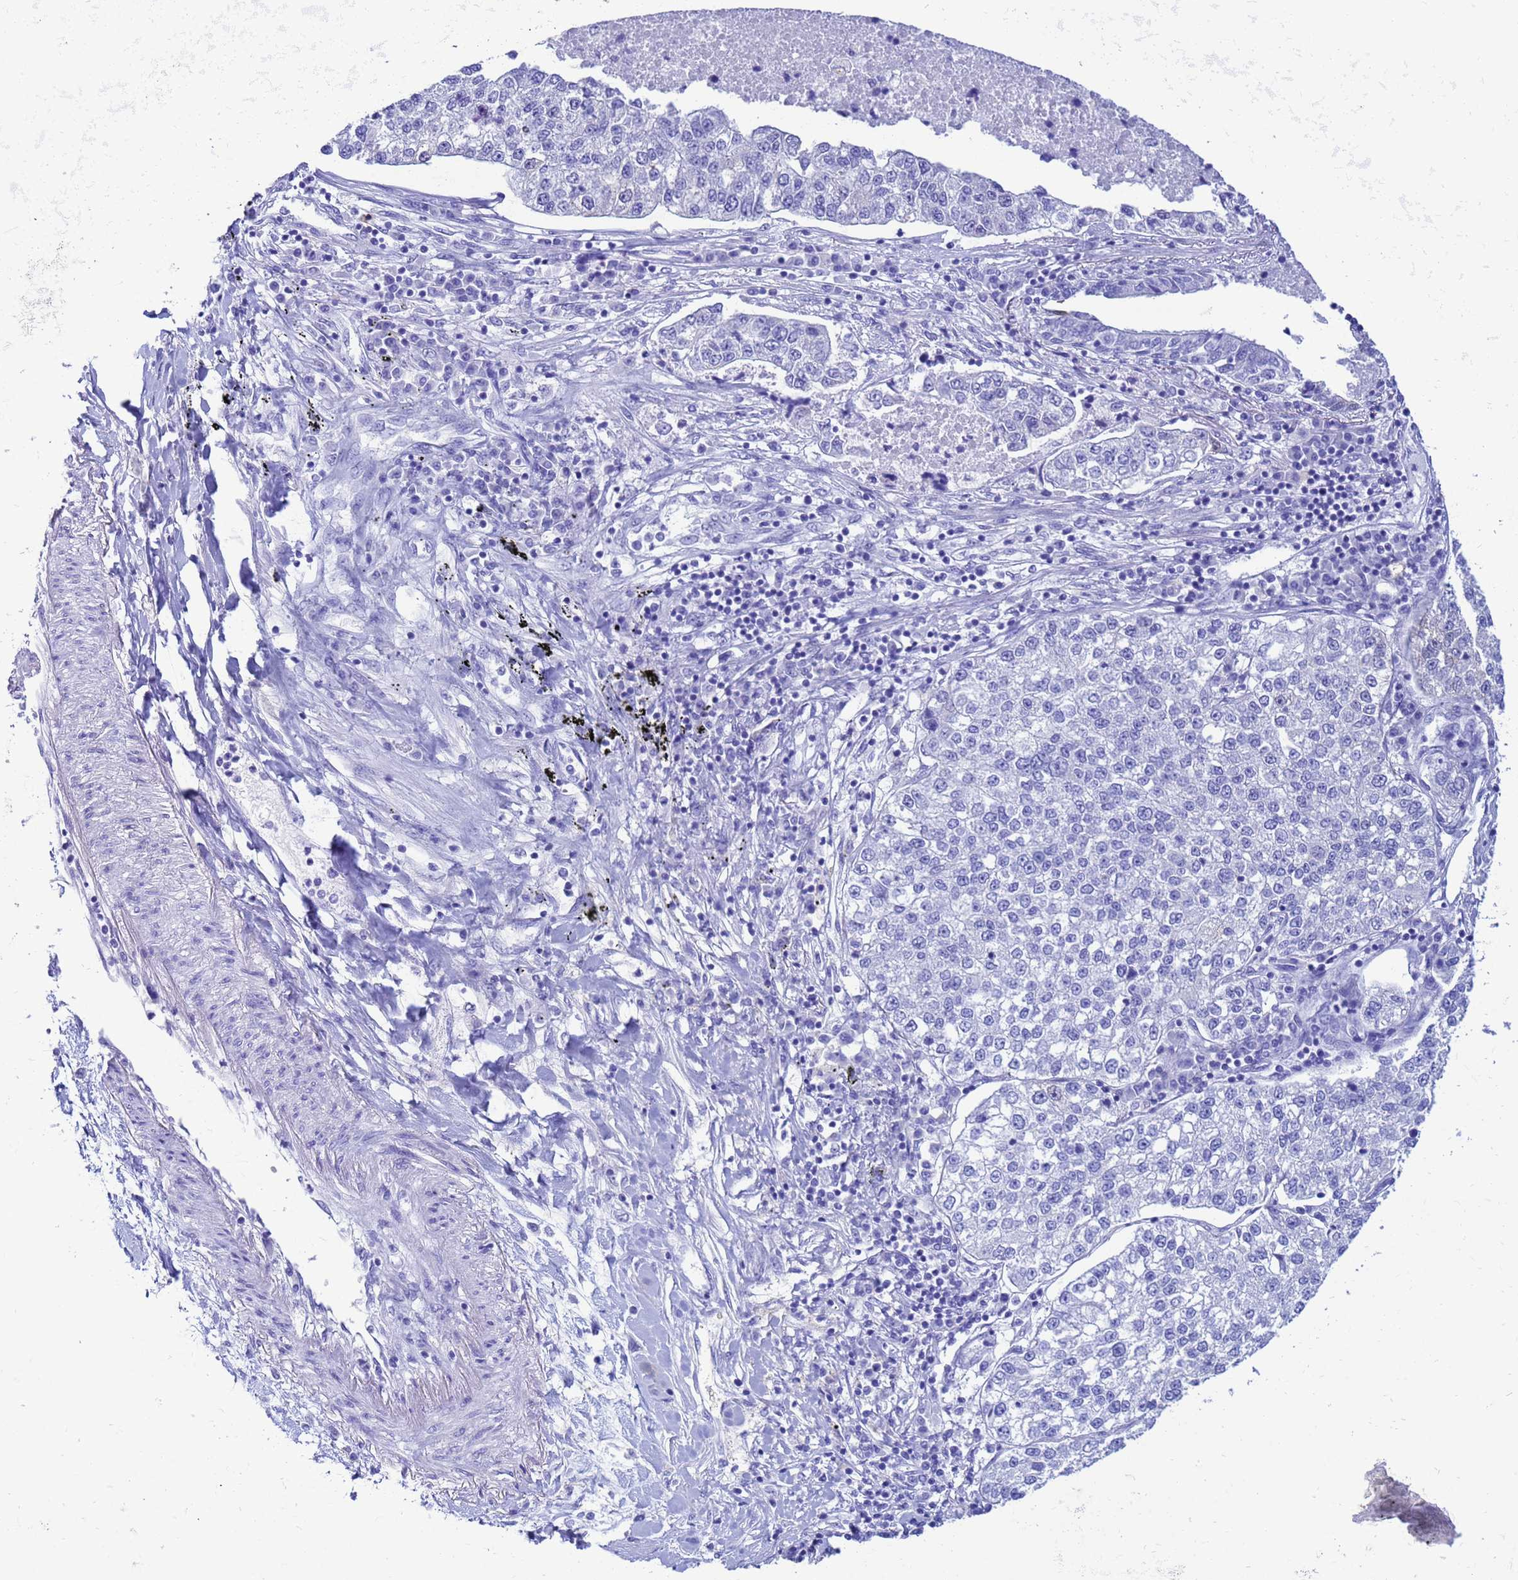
{"staining": {"intensity": "negative", "quantity": "none", "location": "none"}, "tissue": "lung cancer", "cell_type": "Tumor cells", "image_type": "cancer", "snomed": [{"axis": "morphology", "description": "Adenocarcinoma, NOS"}, {"axis": "topography", "description": "Lung"}], "caption": "Immunohistochemistry (IHC) histopathology image of human adenocarcinoma (lung) stained for a protein (brown), which demonstrates no staining in tumor cells.", "gene": "AKR1C2", "patient": {"sex": "male", "age": 49}}